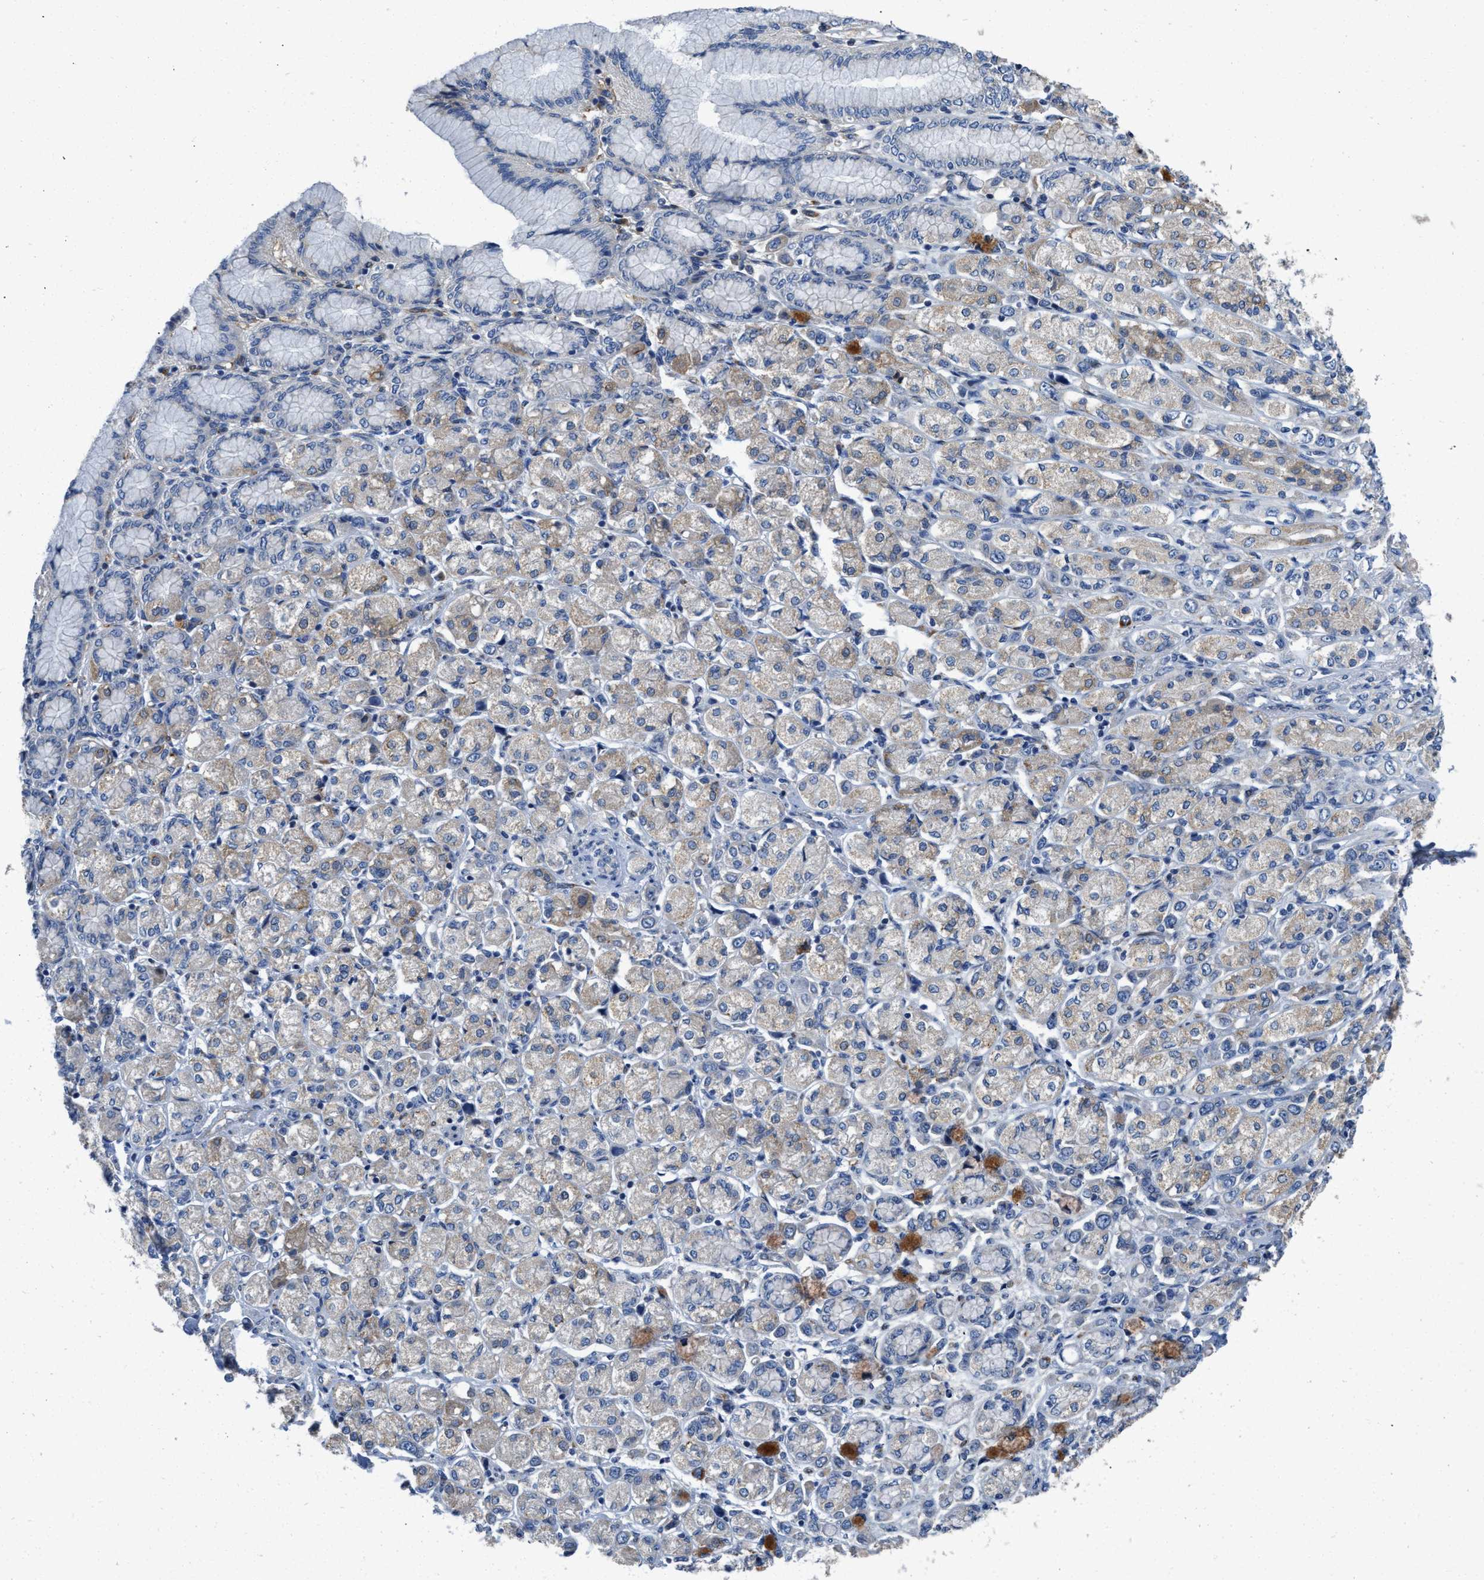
{"staining": {"intensity": "weak", "quantity": "25%-75%", "location": "cytoplasmic/membranous"}, "tissue": "stomach cancer", "cell_type": "Tumor cells", "image_type": "cancer", "snomed": [{"axis": "morphology", "description": "Adenocarcinoma, NOS"}, {"axis": "topography", "description": "Stomach"}], "caption": "This micrograph displays adenocarcinoma (stomach) stained with IHC to label a protein in brown. The cytoplasmic/membranous of tumor cells show weak positivity for the protein. Nuclei are counter-stained blue.", "gene": "GGCX", "patient": {"sex": "female", "age": 65}}